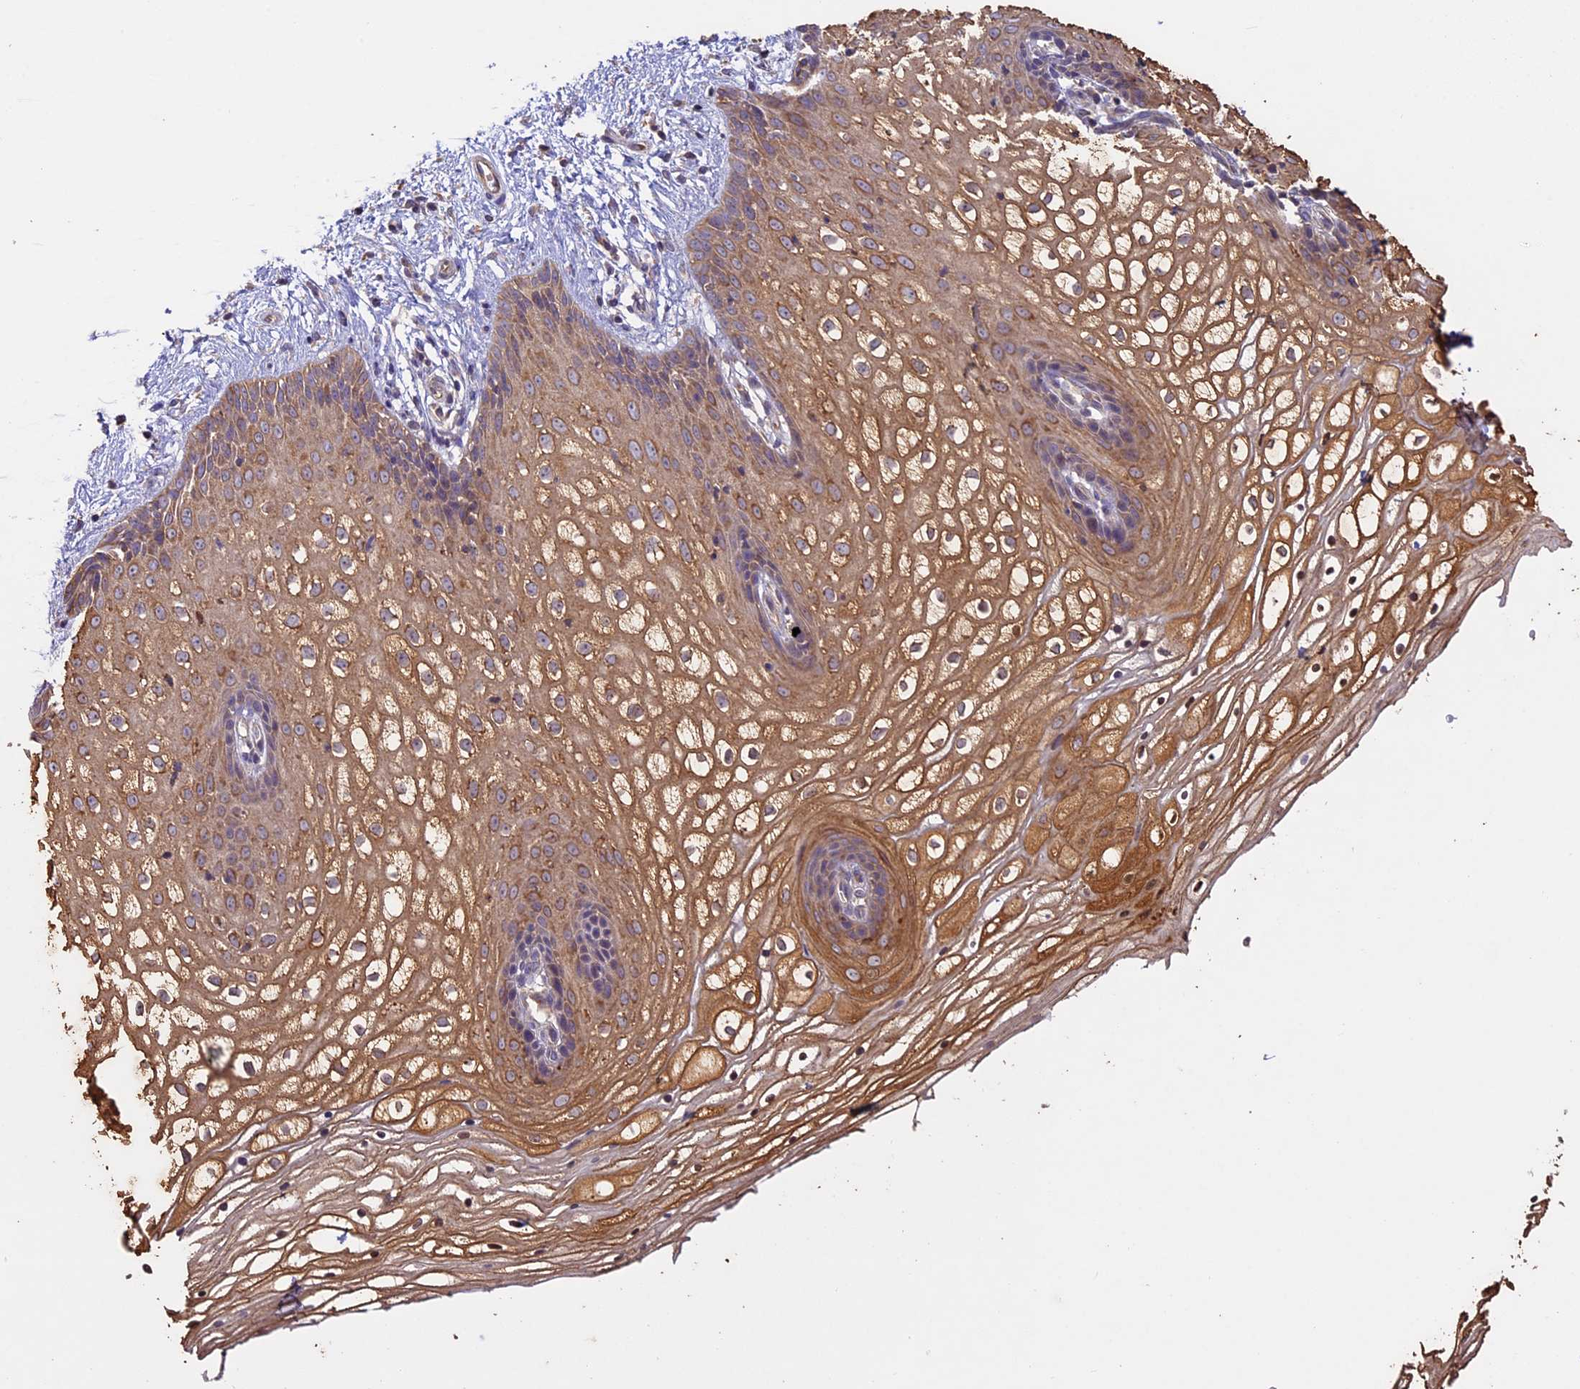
{"staining": {"intensity": "moderate", "quantity": ">75%", "location": "cytoplasmic/membranous"}, "tissue": "vagina", "cell_type": "Squamous epithelial cells", "image_type": "normal", "snomed": [{"axis": "morphology", "description": "Normal tissue, NOS"}, {"axis": "topography", "description": "Vagina"}], "caption": "Immunohistochemical staining of unremarkable vagina displays moderate cytoplasmic/membranous protein expression in about >75% of squamous epithelial cells. (Stains: DAB in brown, nuclei in blue, Microscopy: brightfield microscopy at high magnification).", "gene": "BCAS4", "patient": {"sex": "female", "age": 34}}